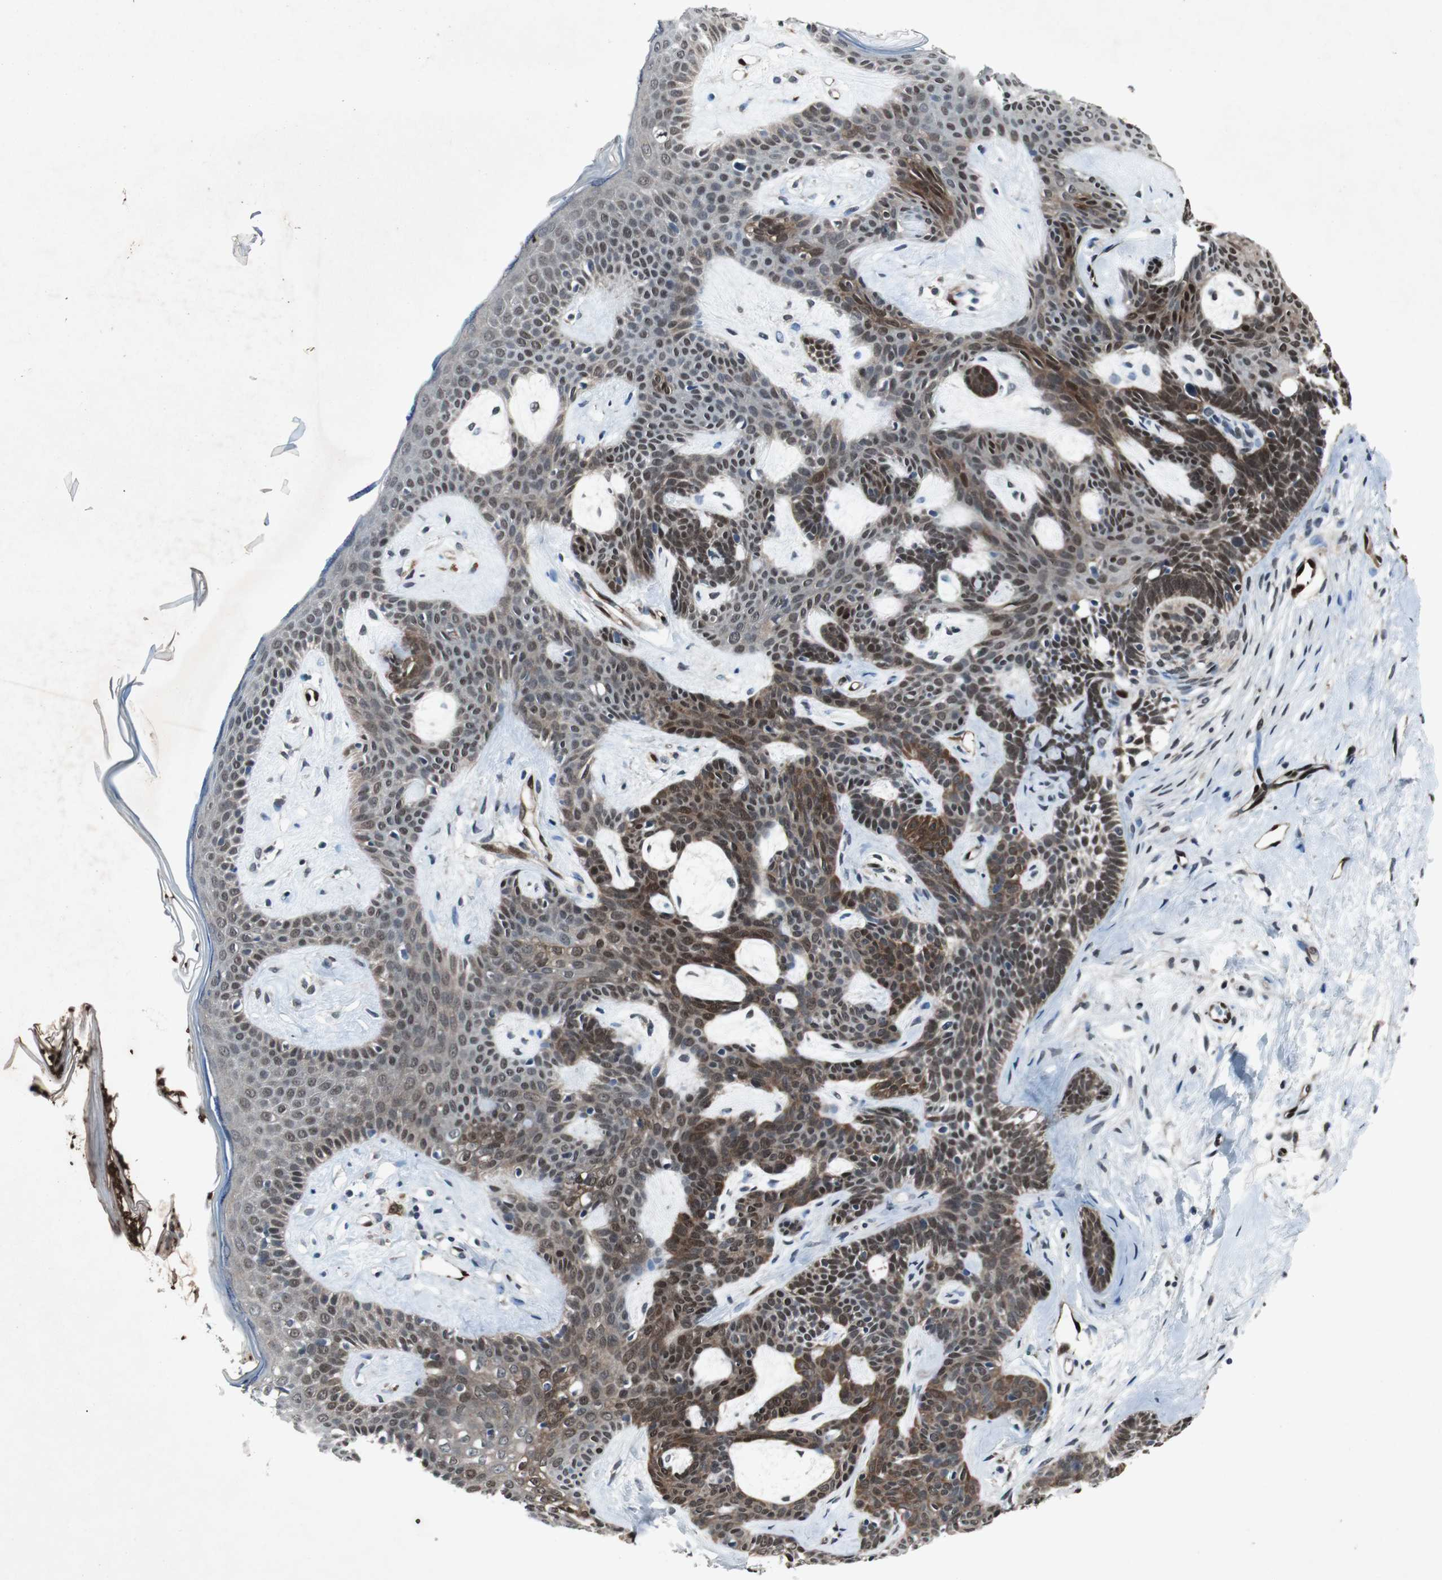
{"staining": {"intensity": "moderate", "quantity": "25%-75%", "location": "cytoplasmic/membranous"}, "tissue": "skin cancer", "cell_type": "Tumor cells", "image_type": "cancer", "snomed": [{"axis": "morphology", "description": "Developmental malformation"}, {"axis": "morphology", "description": "Basal cell carcinoma"}, {"axis": "topography", "description": "Skin"}], "caption": "Immunohistochemical staining of human basal cell carcinoma (skin) shows medium levels of moderate cytoplasmic/membranous protein expression in about 25%-75% of tumor cells.", "gene": "SMAD1", "patient": {"sex": "female", "age": 62}}